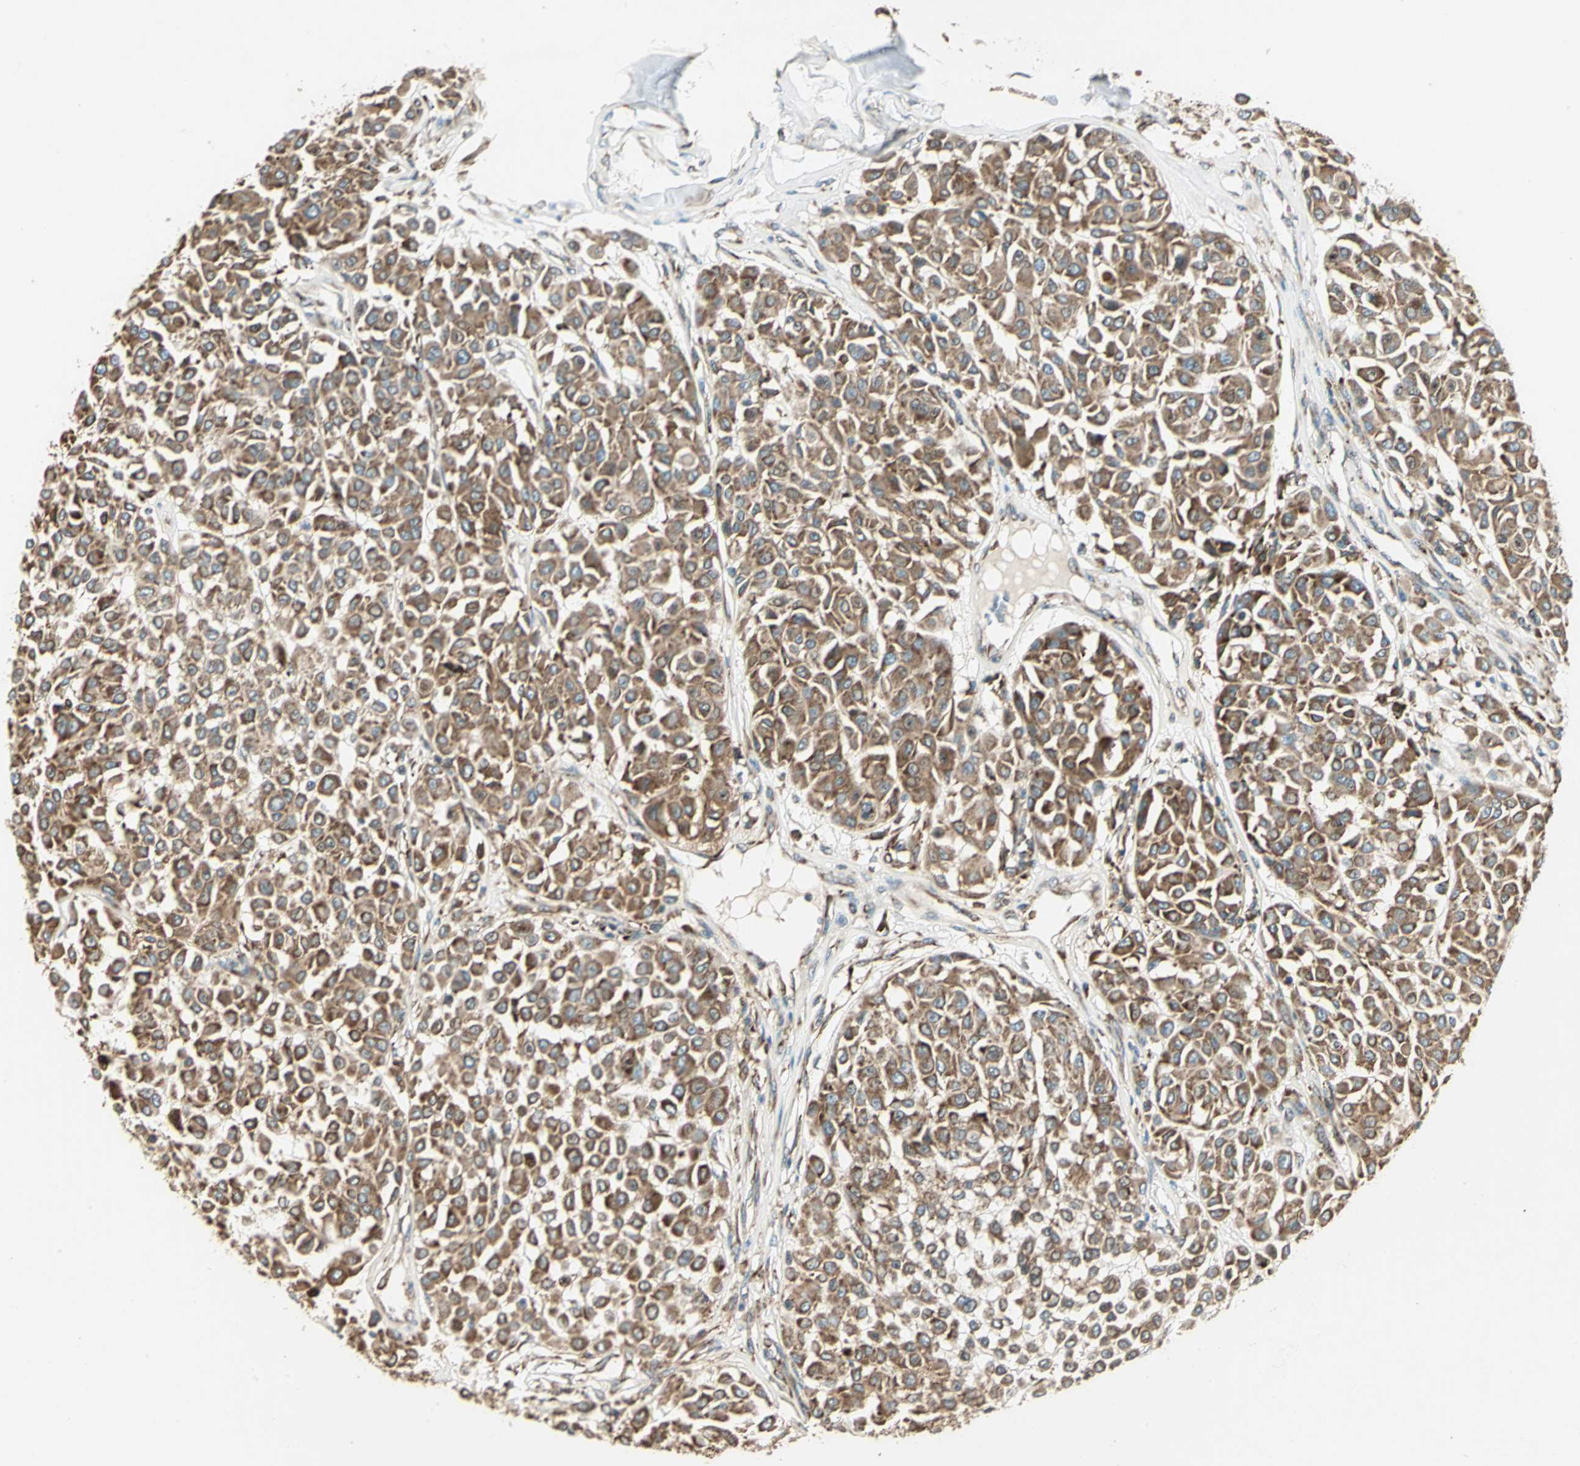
{"staining": {"intensity": "moderate", "quantity": ">75%", "location": "cytoplasmic/membranous"}, "tissue": "melanoma", "cell_type": "Tumor cells", "image_type": "cancer", "snomed": [{"axis": "morphology", "description": "Malignant melanoma, Metastatic site"}, {"axis": "topography", "description": "Soft tissue"}], "caption": "Human melanoma stained with a protein marker displays moderate staining in tumor cells.", "gene": "PDIA4", "patient": {"sex": "male", "age": 41}}